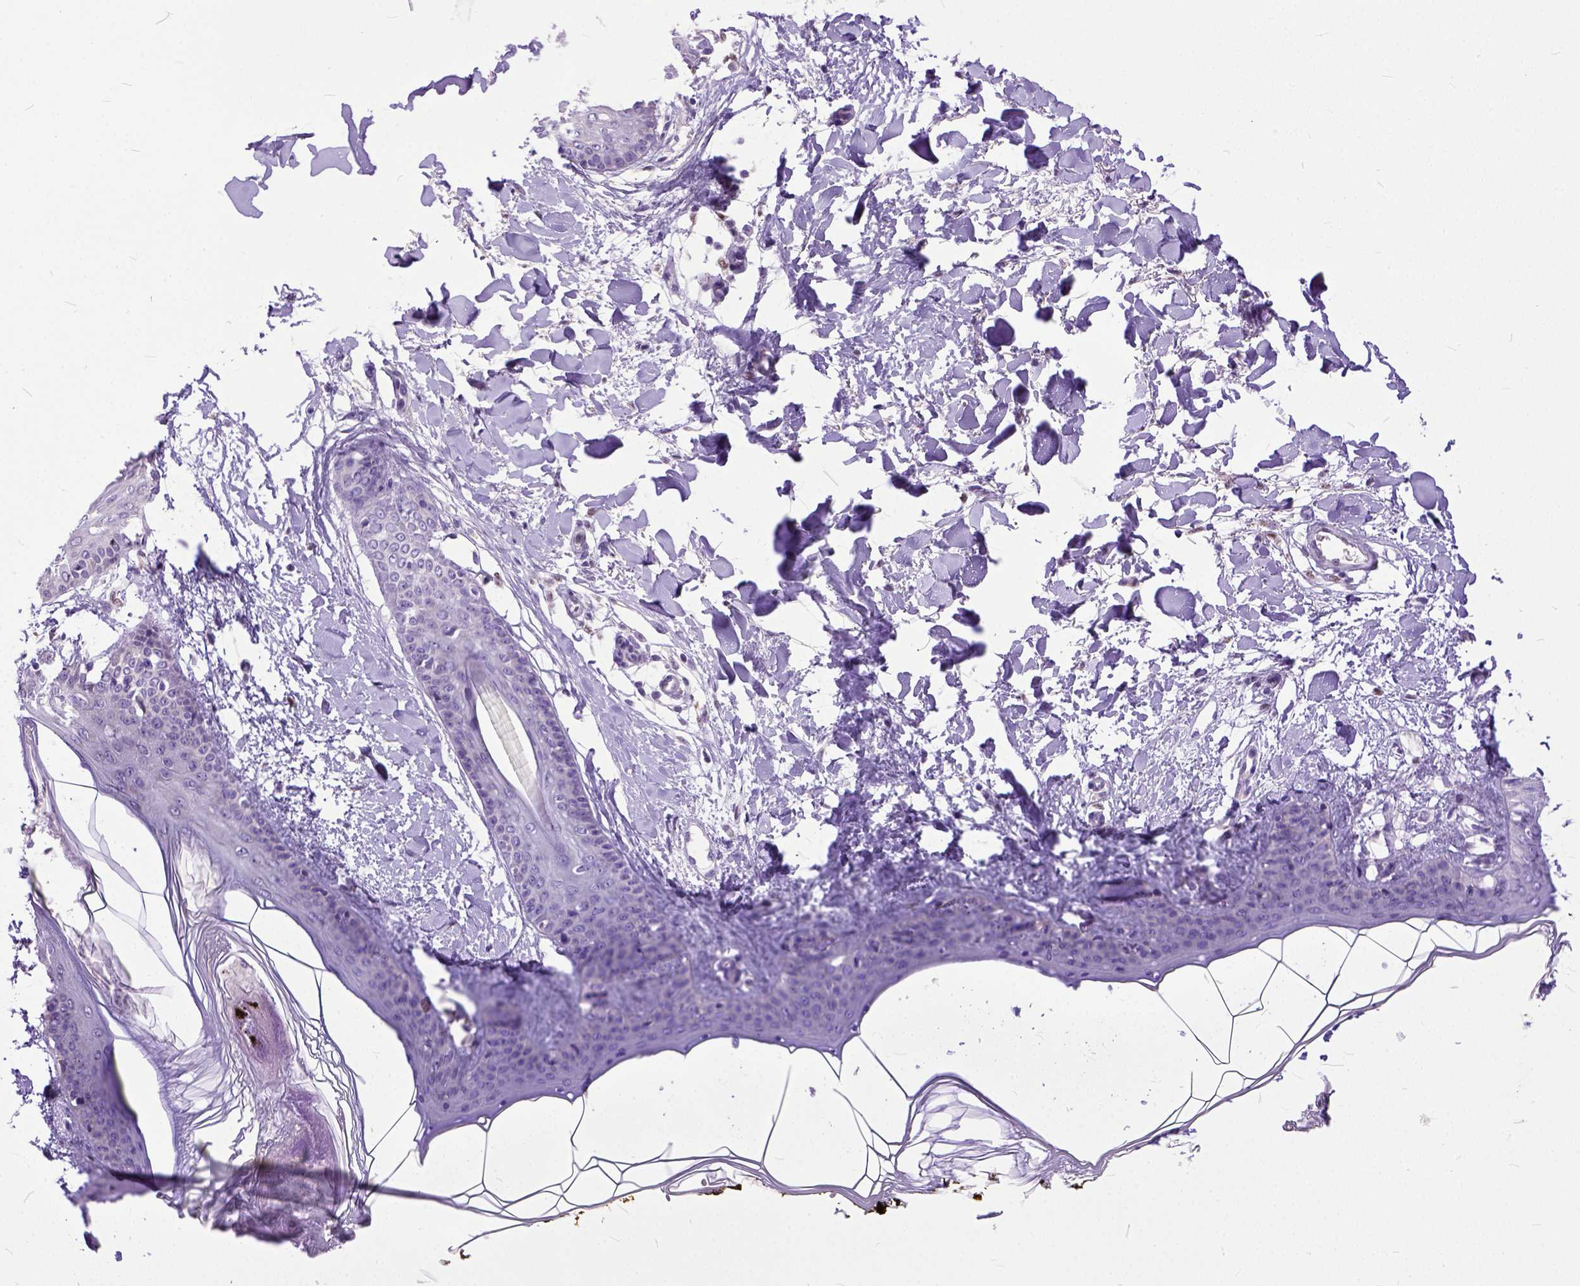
{"staining": {"intensity": "negative", "quantity": "none", "location": "none"}, "tissue": "skin", "cell_type": "Fibroblasts", "image_type": "normal", "snomed": [{"axis": "morphology", "description": "Normal tissue, NOS"}, {"axis": "topography", "description": "Skin"}], "caption": "This is a micrograph of immunohistochemistry staining of normal skin, which shows no staining in fibroblasts. (Brightfield microscopy of DAB (3,3'-diaminobenzidine) immunohistochemistry (IHC) at high magnification).", "gene": "CRB1", "patient": {"sex": "female", "age": 34}}